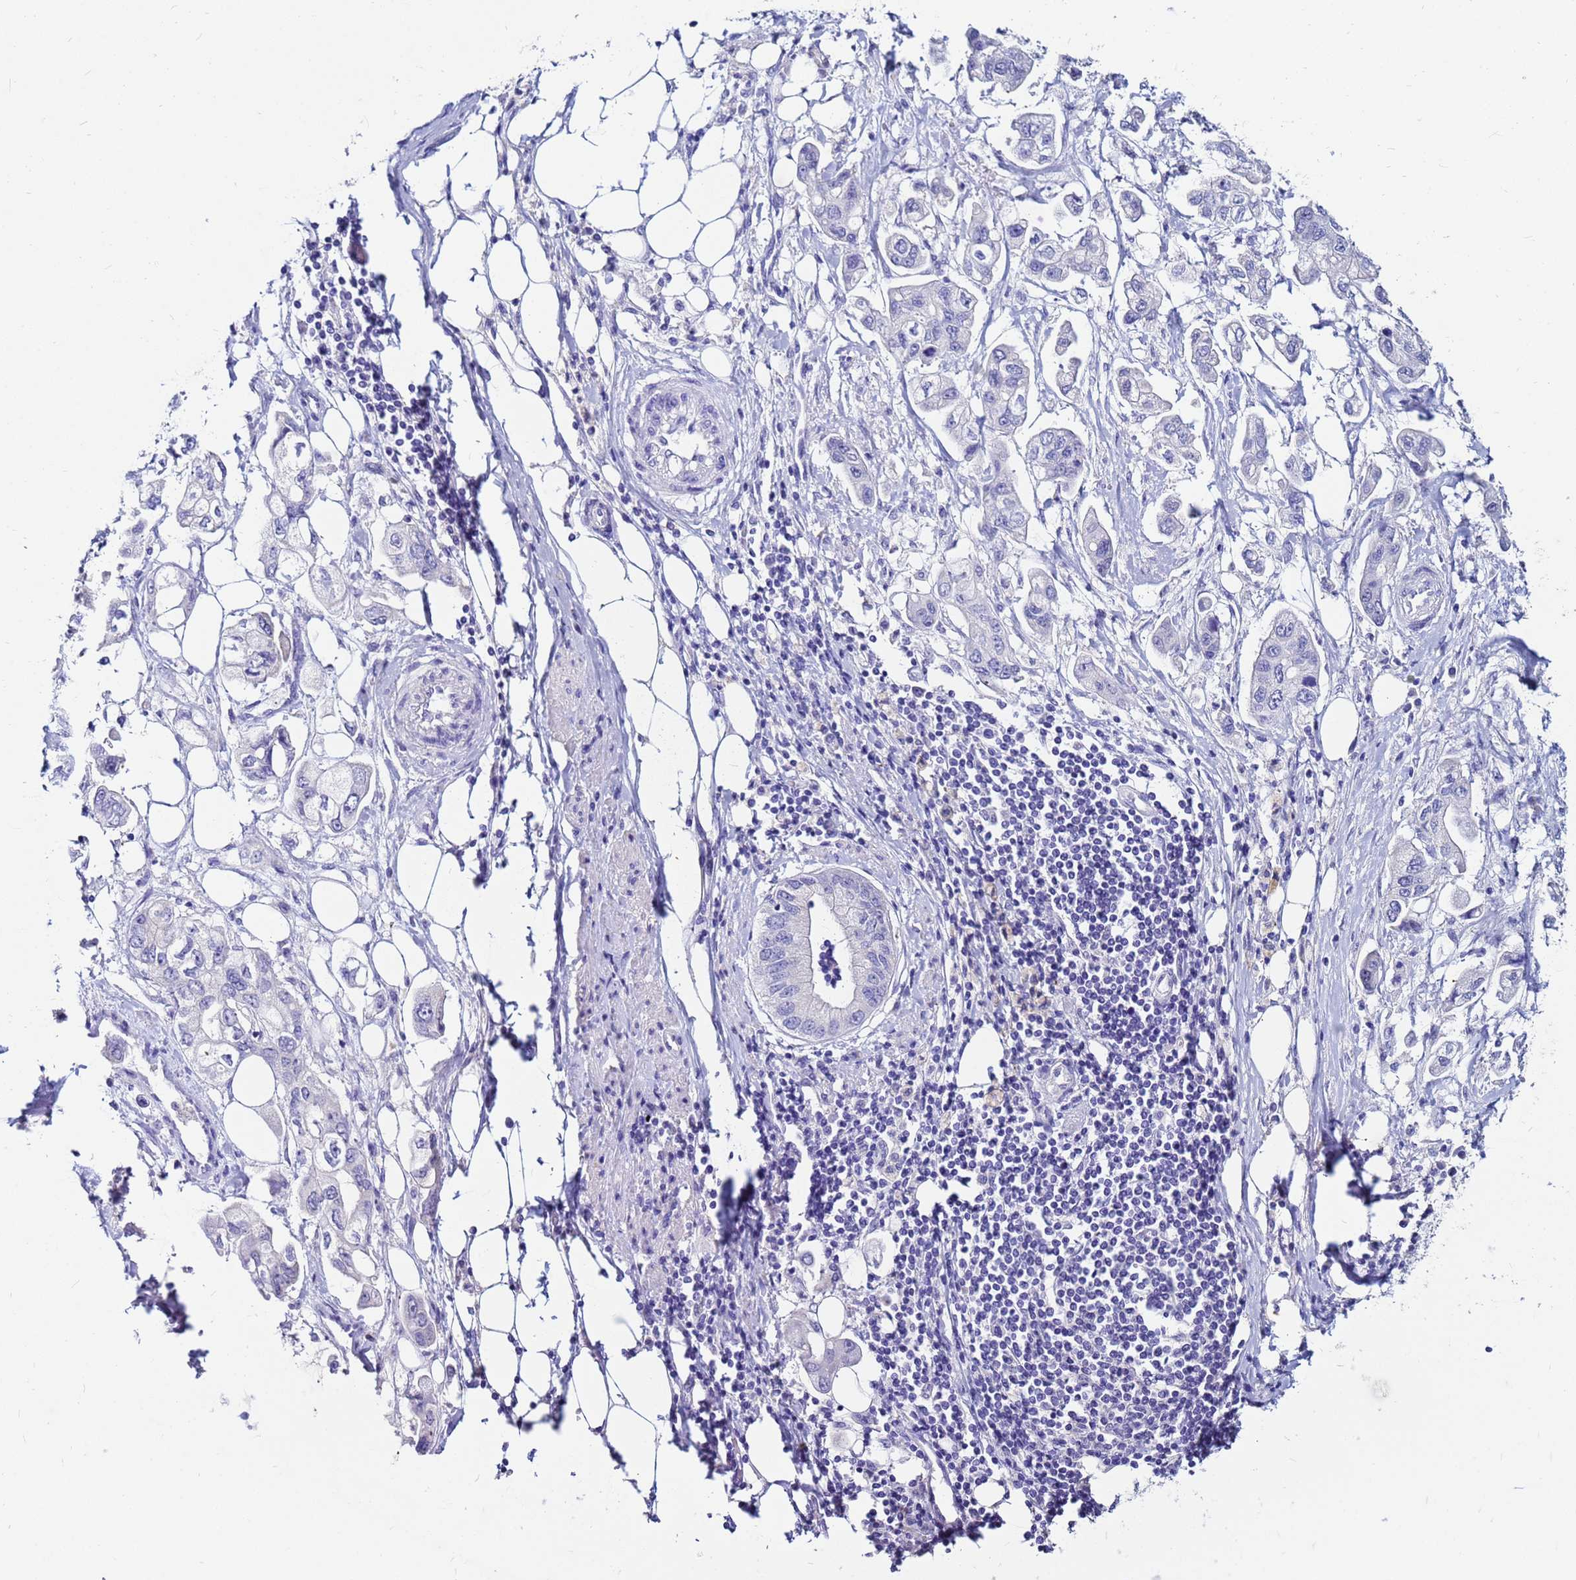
{"staining": {"intensity": "negative", "quantity": "none", "location": "none"}, "tissue": "stomach cancer", "cell_type": "Tumor cells", "image_type": "cancer", "snomed": [{"axis": "morphology", "description": "Adenocarcinoma, NOS"}, {"axis": "topography", "description": "Stomach"}], "caption": "Immunohistochemistry micrograph of neoplastic tissue: stomach cancer stained with DAB (3,3'-diaminobenzidine) displays no significant protein staining in tumor cells.", "gene": "PPP1R14C", "patient": {"sex": "male", "age": 62}}